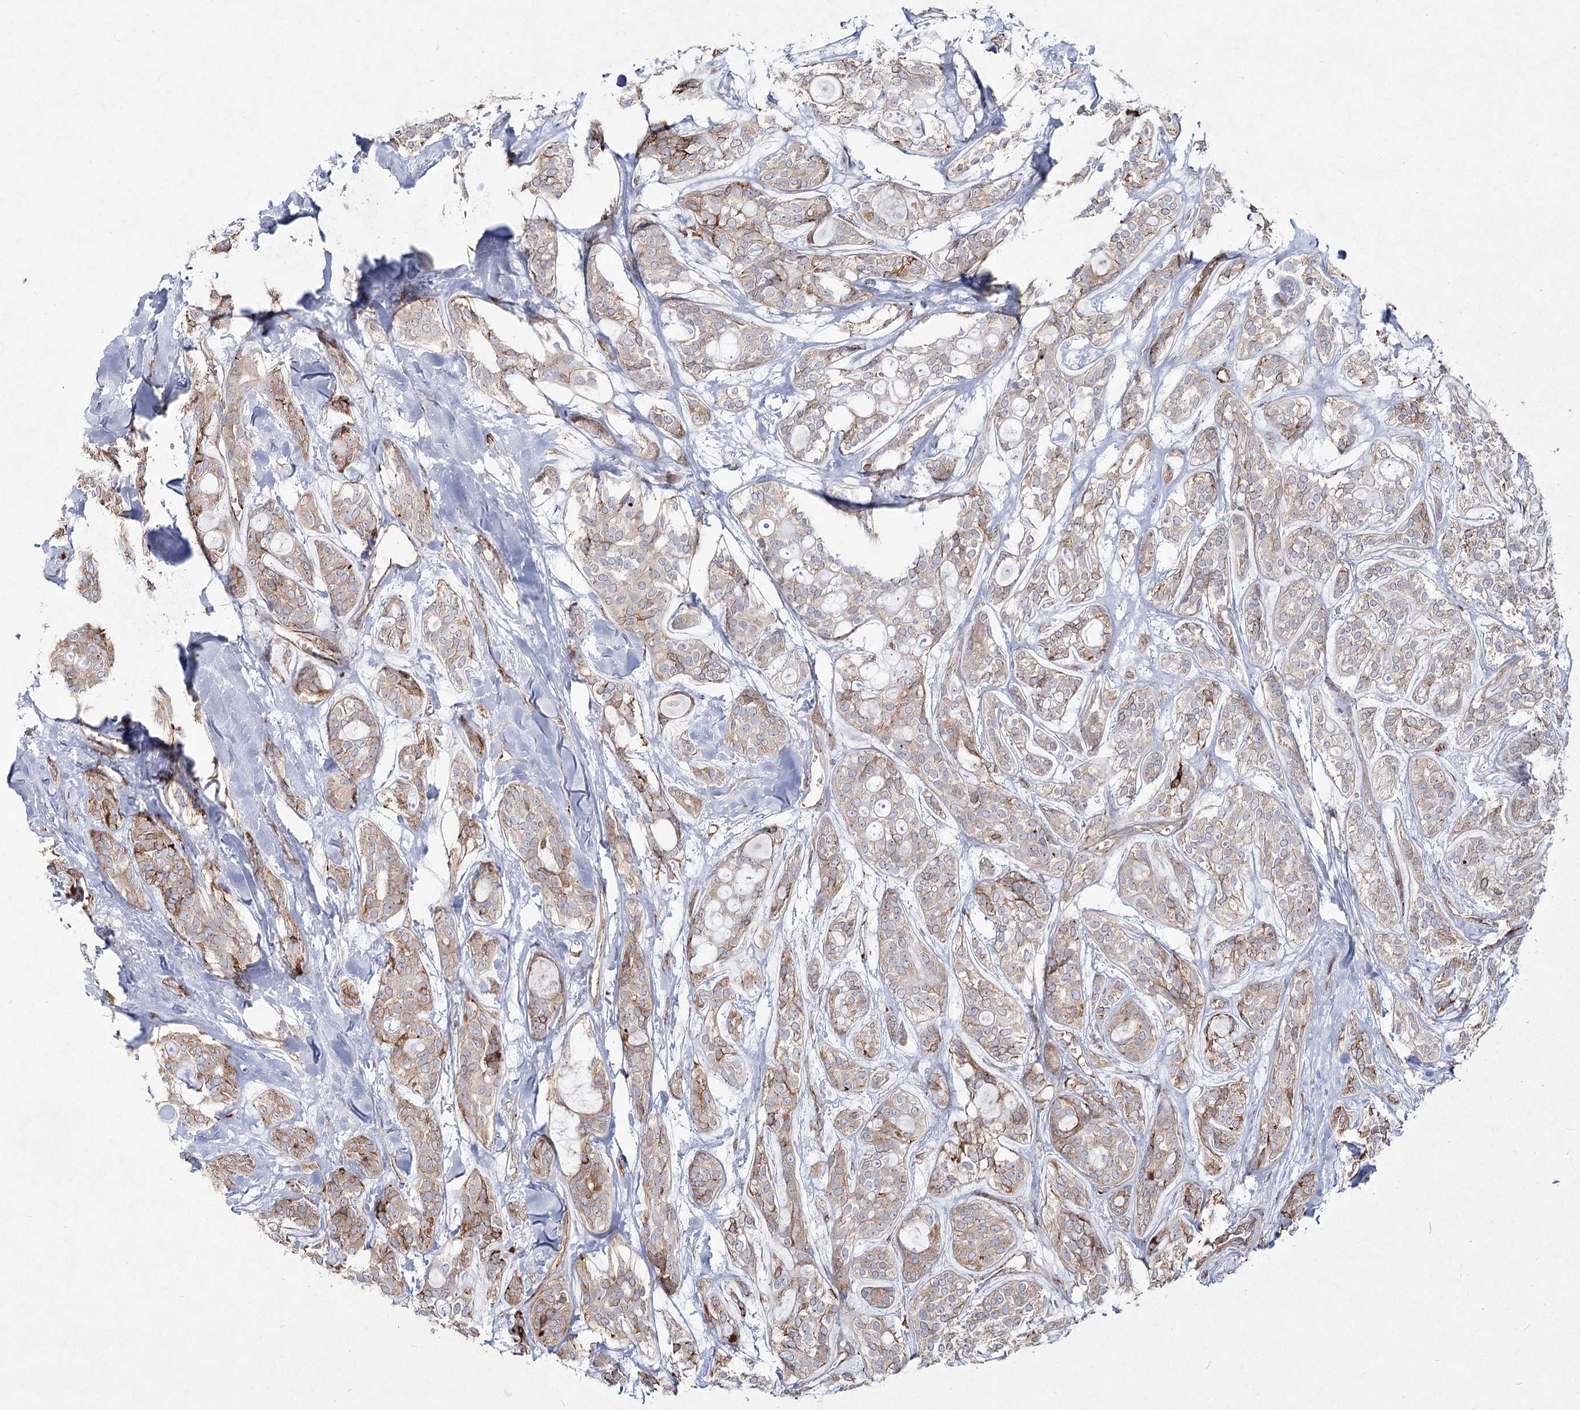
{"staining": {"intensity": "moderate", "quantity": "<25%", "location": "cytoplasmic/membranous"}, "tissue": "head and neck cancer", "cell_type": "Tumor cells", "image_type": "cancer", "snomed": [{"axis": "morphology", "description": "Adenocarcinoma, NOS"}, {"axis": "topography", "description": "Head-Neck"}], "caption": "High-power microscopy captured an IHC image of head and neck cancer (adenocarcinoma), revealing moderate cytoplasmic/membranous expression in about <25% of tumor cells.", "gene": "NHLRC2", "patient": {"sex": "male", "age": 66}}